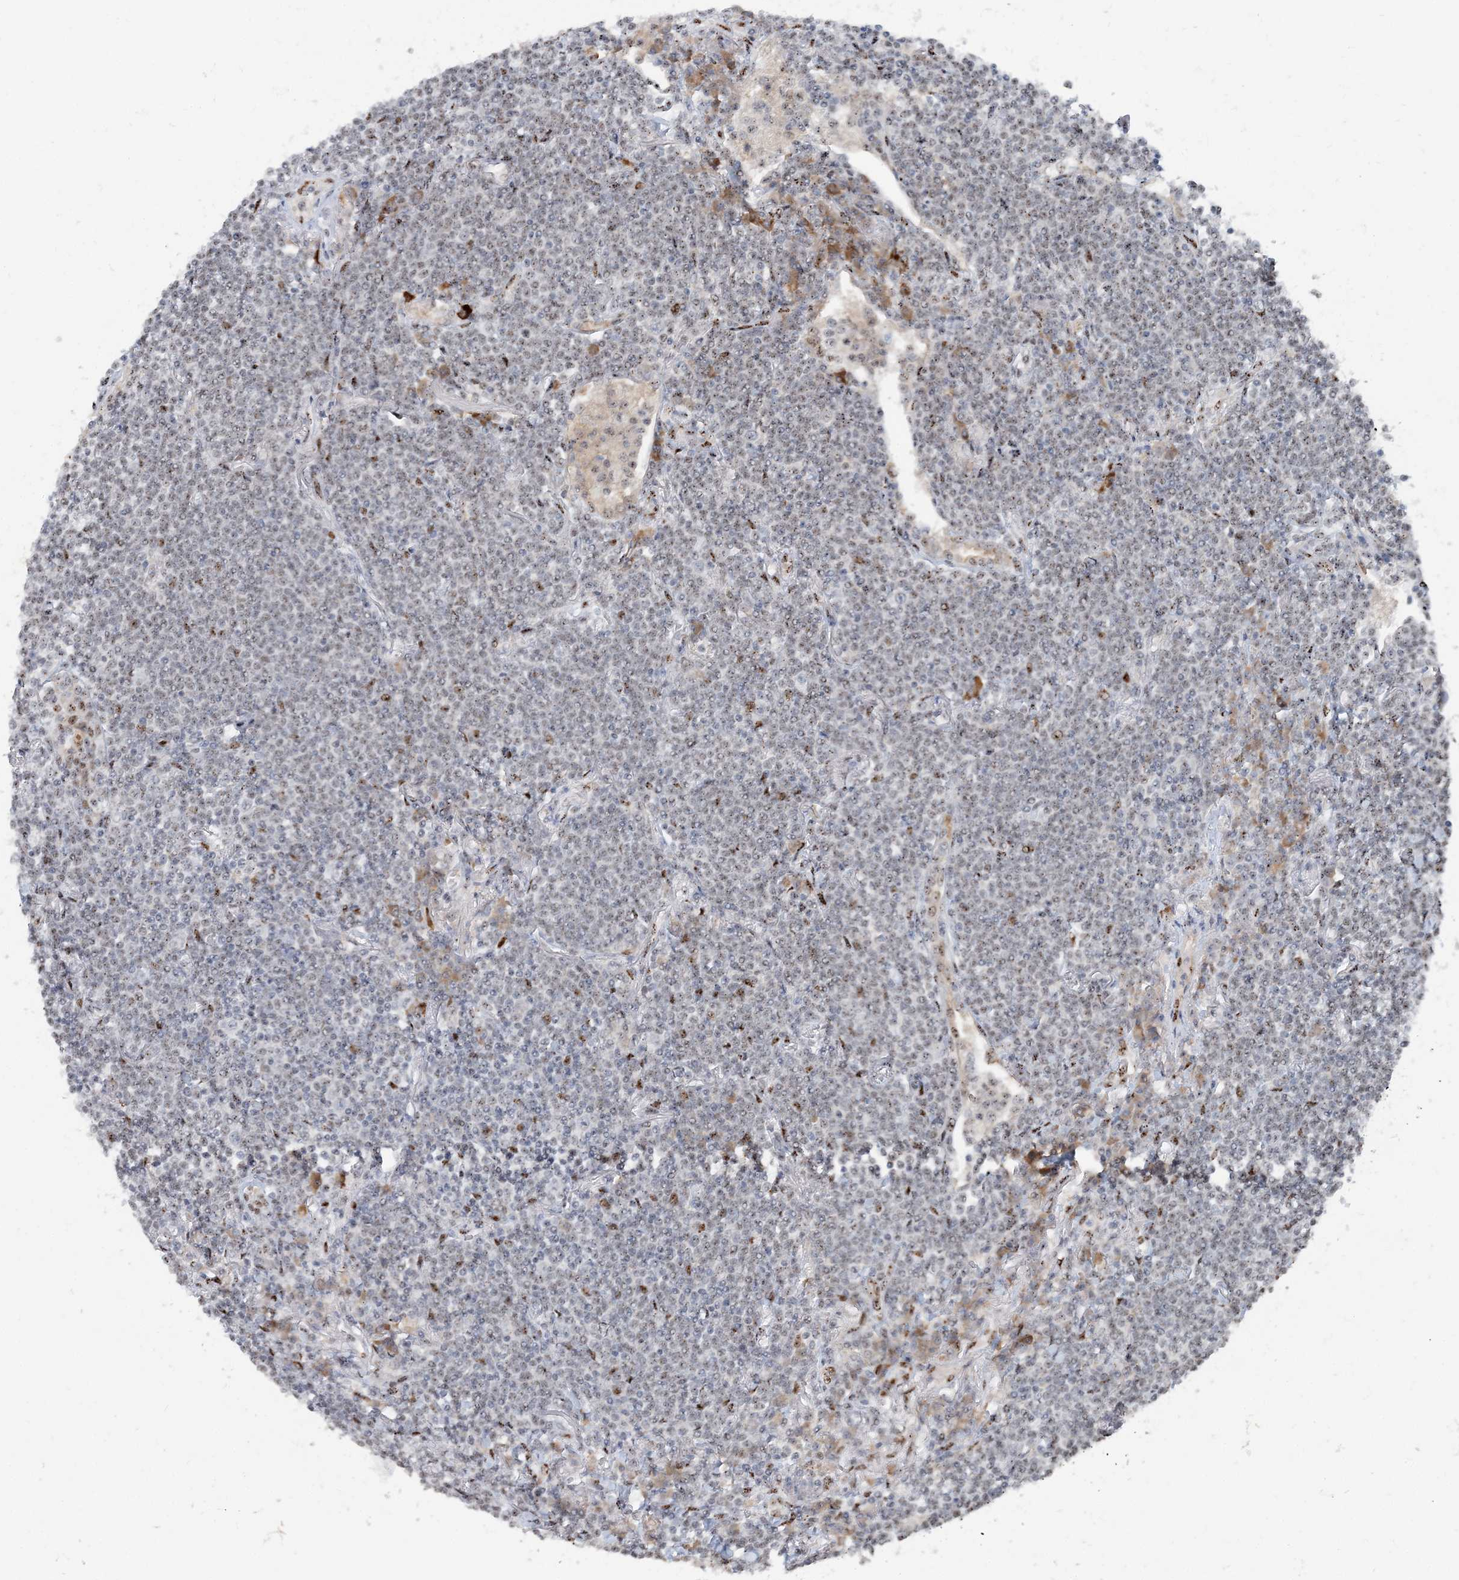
{"staining": {"intensity": "weak", "quantity": "<25%", "location": "nuclear"}, "tissue": "lymphoma", "cell_type": "Tumor cells", "image_type": "cancer", "snomed": [{"axis": "morphology", "description": "Malignant lymphoma, non-Hodgkin's type, Low grade"}, {"axis": "topography", "description": "Lung"}], "caption": "IHC micrograph of lymphoma stained for a protein (brown), which reveals no staining in tumor cells. The staining is performed using DAB (3,3'-diaminobenzidine) brown chromogen with nuclei counter-stained in using hematoxylin.", "gene": "GIN1", "patient": {"sex": "female", "age": 71}}